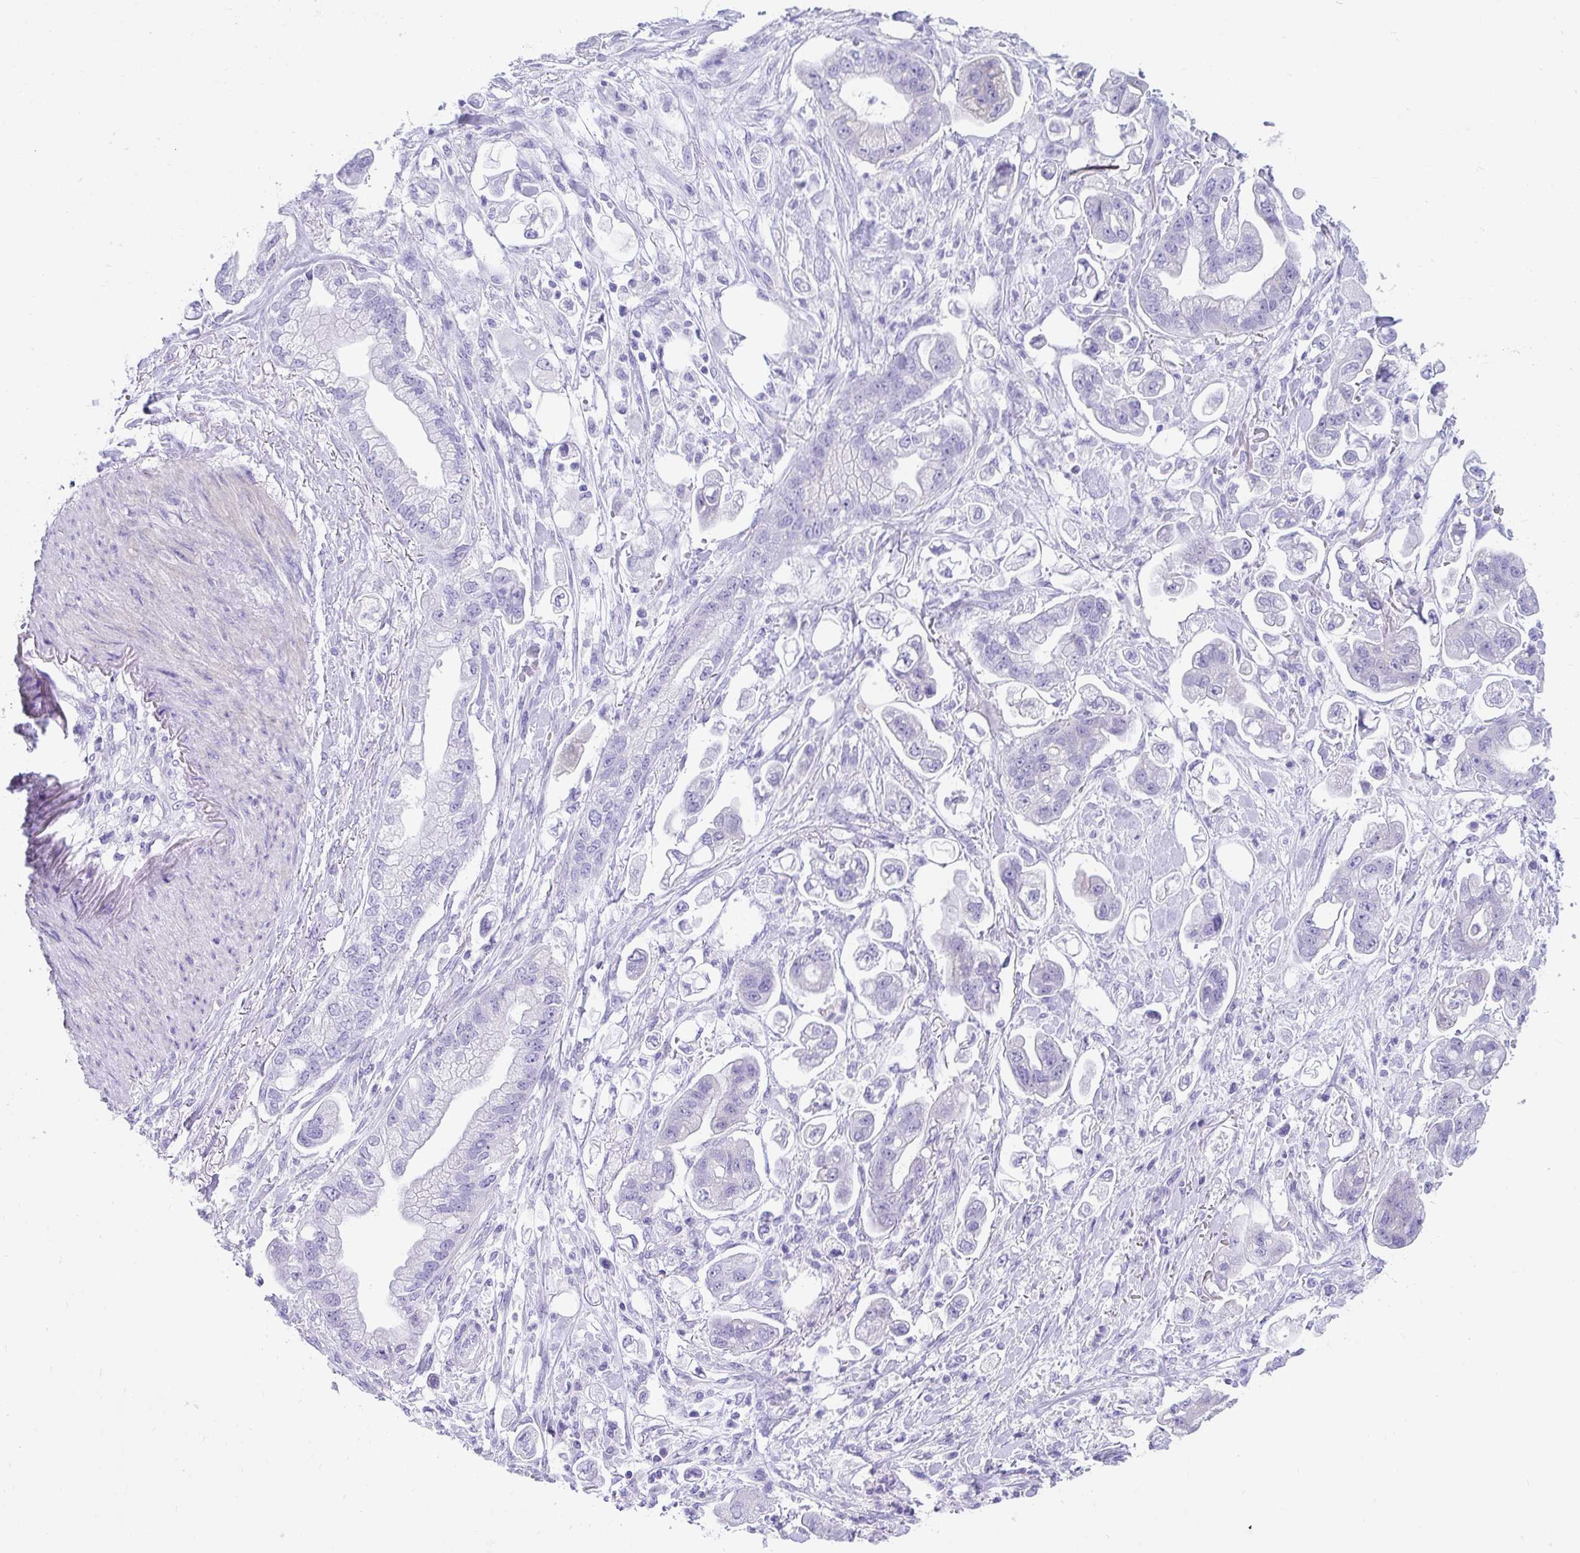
{"staining": {"intensity": "negative", "quantity": "none", "location": "none"}, "tissue": "stomach cancer", "cell_type": "Tumor cells", "image_type": "cancer", "snomed": [{"axis": "morphology", "description": "Adenocarcinoma, NOS"}, {"axis": "topography", "description": "Stomach"}], "caption": "IHC micrograph of neoplastic tissue: adenocarcinoma (stomach) stained with DAB (3,3'-diaminobenzidine) reveals no significant protein expression in tumor cells.", "gene": "SEC14L3", "patient": {"sex": "male", "age": 62}}